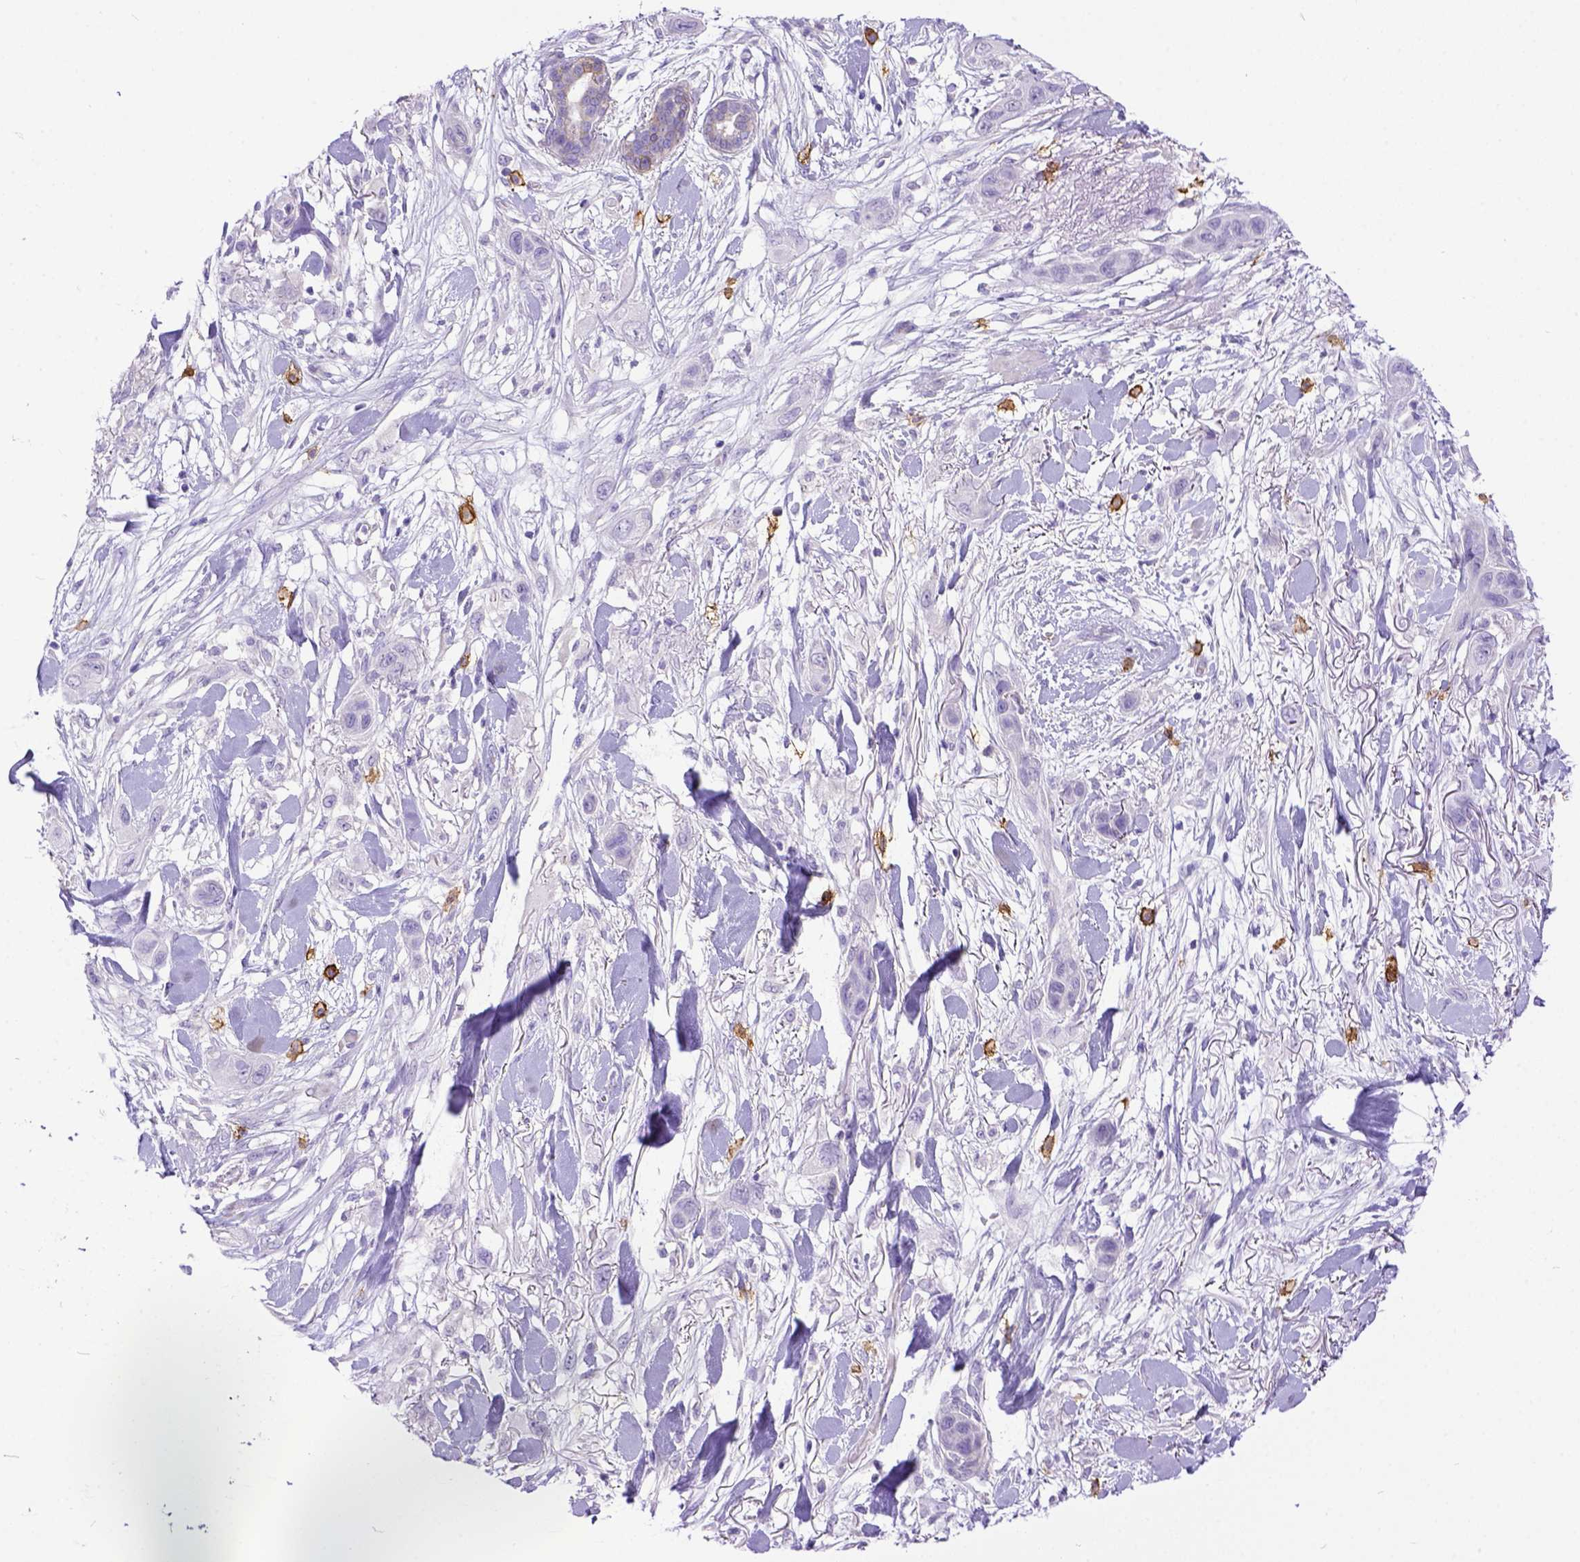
{"staining": {"intensity": "negative", "quantity": "none", "location": "none"}, "tissue": "skin cancer", "cell_type": "Tumor cells", "image_type": "cancer", "snomed": [{"axis": "morphology", "description": "Squamous cell carcinoma, NOS"}, {"axis": "topography", "description": "Skin"}], "caption": "This is a image of IHC staining of skin cancer, which shows no positivity in tumor cells. The staining was performed using DAB (3,3'-diaminobenzidine) to visualize the protein expression in brown, while the nuclei were stained in blue with hematoxylin (Magnification: 20x).", "gene": "KIT", "patient": {"sex": "male", "age": 79}}